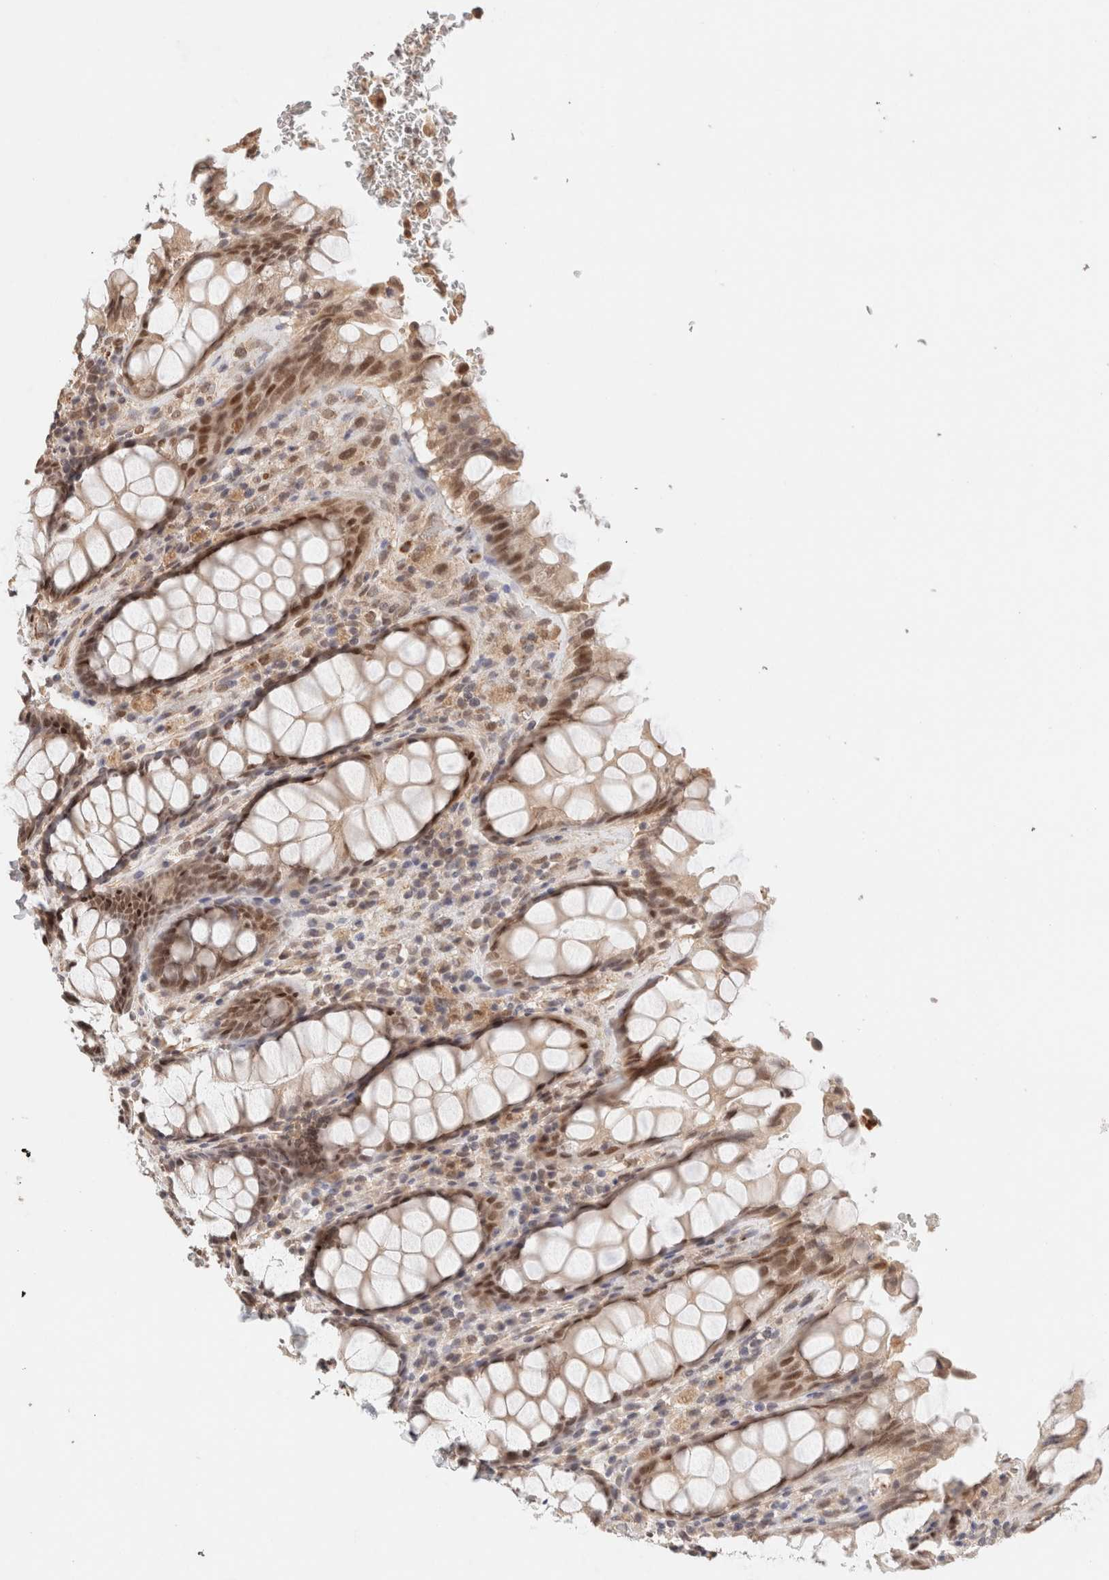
{"staining": {"intensity": "moderate", "quantity": ">75%", "location": "cytoplasmic/membranous,nuclear"}, "tissue": "rectum", "cell_type": "Glandular cells", "image_type": "normal", "snomed": [{"axis": "morphology", "description": "Normal tissue, NOS"}, {"axis": "topography", "description": "Rectum"}], "caption": "A high-resolution image shows IHC staining of unremarkable rectum, which shows moderate cytoplasmic/membranous,nuclear staining in about >75% of glandular cells.", "gene": "BRPF3", "patient": {"sex": "male", "age": 64}}